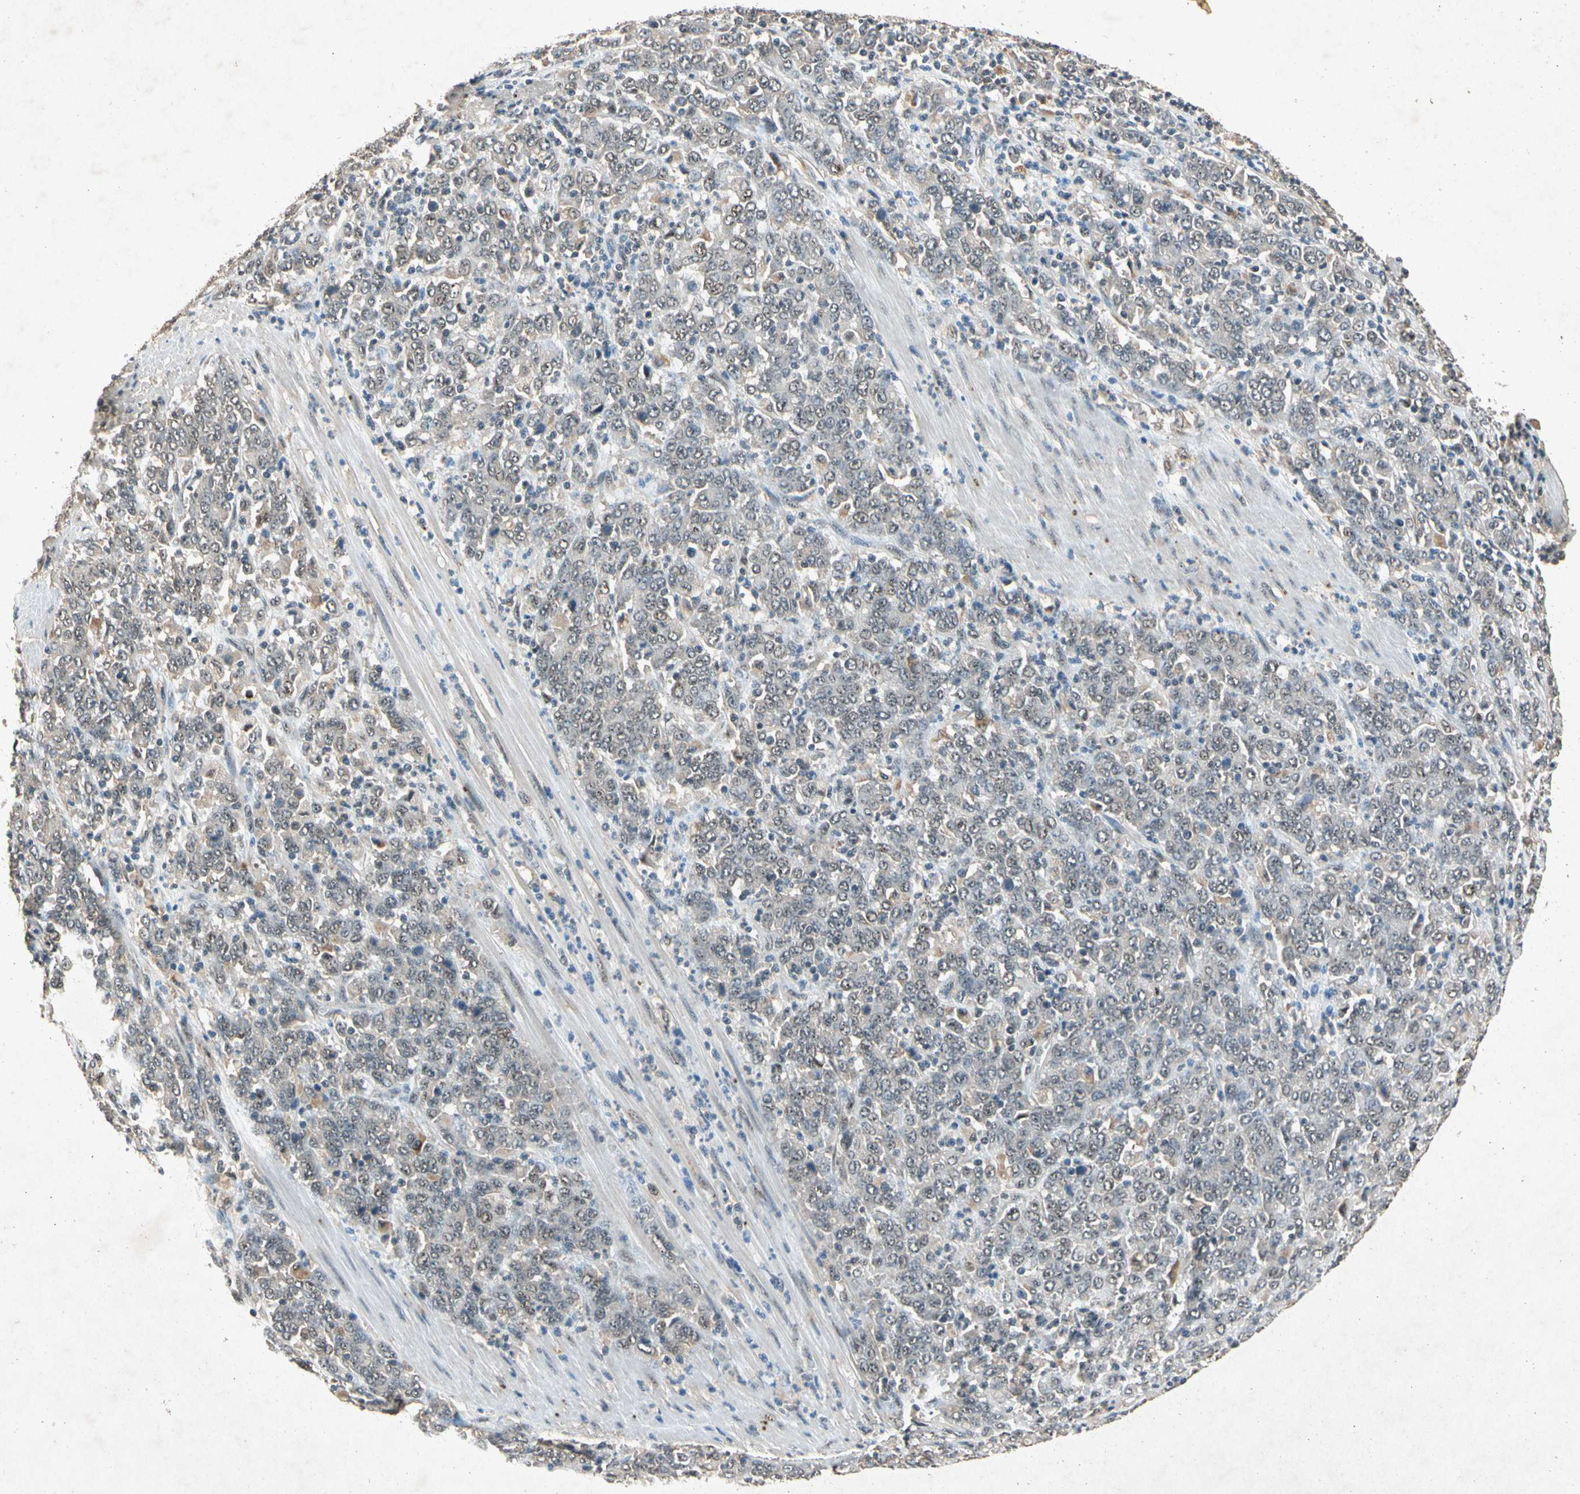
{"staining": {"intensity": "weak", "quantity": "25%-75%", "location": "nuclear"}, "tissue": "stomach cancer", "cell_type": "Tumor cells", "image_type": "cancer", "snomed": [{"axis": "morphology", "description": "Adenocarcinoma, NOS"}, {"axis": "topography", "description": "Stomach, lower"}], "caption": "Immunohistochemical staining of stomach adenocarcinoma reveals low levels of weak nuclear protein expression in approximately 25%-75% of tumor cells. (DAB IHC with brightfield microscopy, high magnification).", "gene": "PML", "patient": {"sex": "female", "age": 71}}